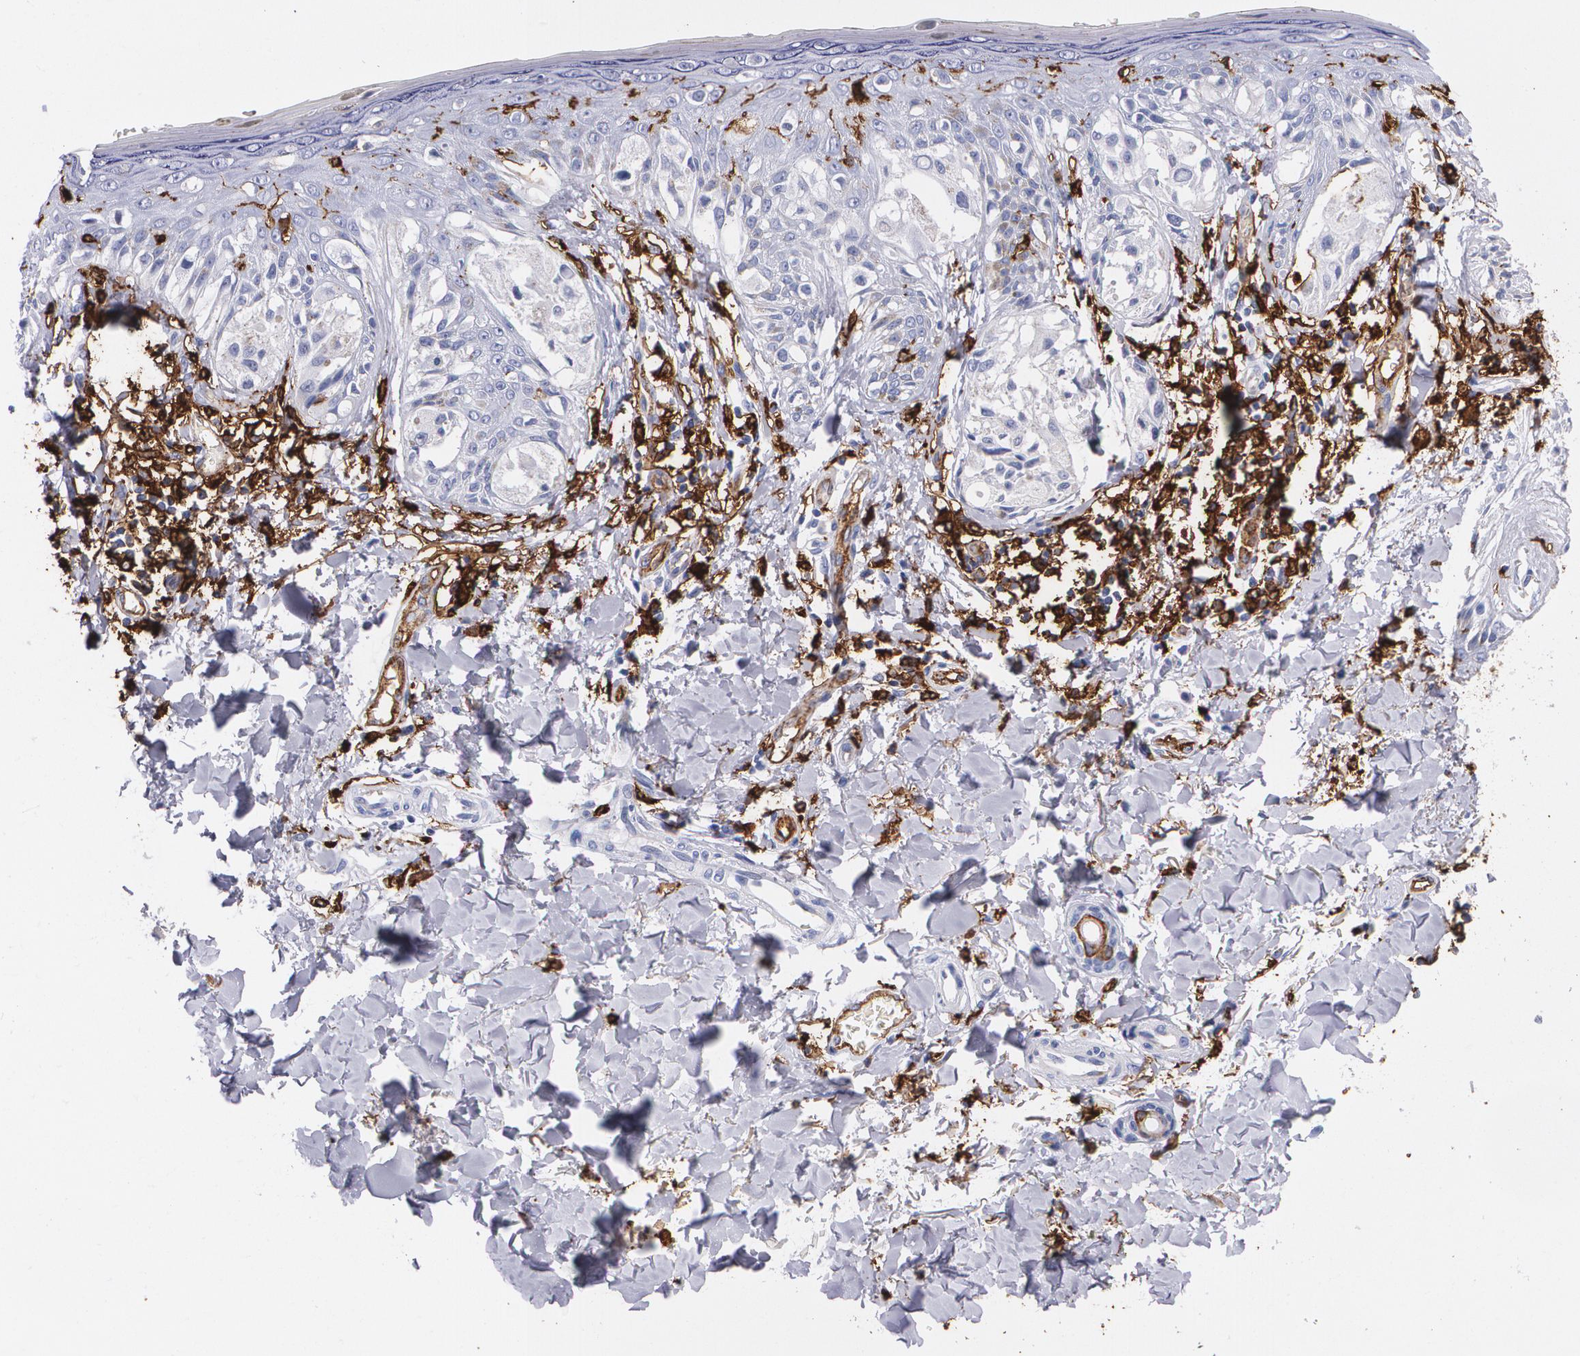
{"staining": {"intensity": "weak", "quantity": ">75%", "location": "cytoplasmic/membranous"}, "tissue": "melanoma", "cell_type": "Tumor cells", "image_type": "cancer", "snomed": [{"axis": "morphology", "description": "Malignant melanoma, NOS"}, {"axis": "topography", "description": "Skin"}], "caption": "A low amount of weak cytoplasmic/membranous expression is identified in about >75% of tumor cells in melanoma tissue. The staining is performed using DAB (3,3'-diaminobenzidine) brown chromogen to label protein expression. The nuclei are counter-stained blue using hematoxylin.", "gene": "HLA-DRA", "patient": {"sex": "female", "age": 82}}